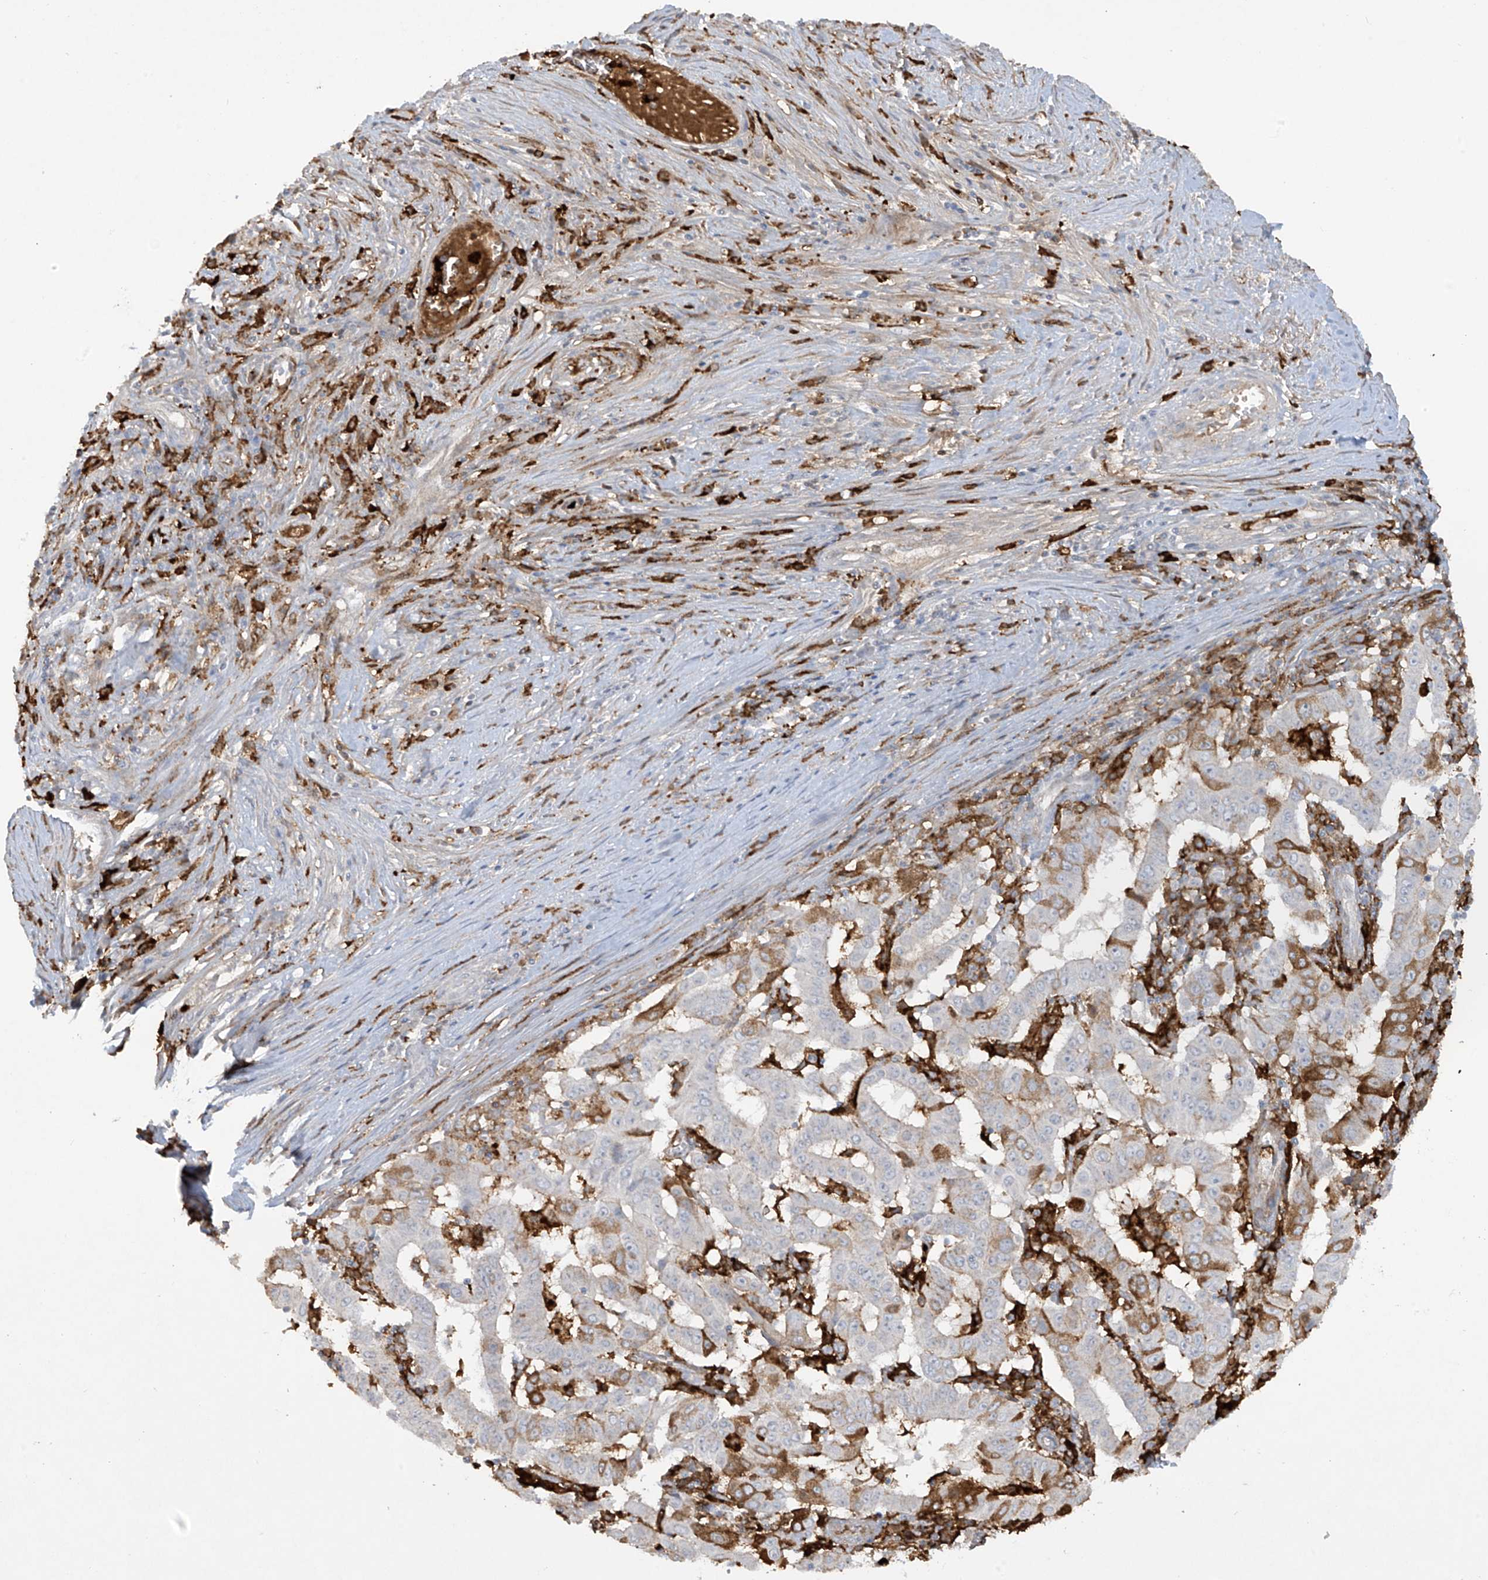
{"staining": {"intensity": "negative", "quantity": "none", "location": "none"}, "tissue": "pancreatic cancer", "cell_type": "Tumor cells", "image_type": "cancer", "snomed": [{"axis": "morphology", "description": "Adenocarcinoma, NOS"}, {"axis": "topography", "description": "Pancreas"}], "caption": "Image shows no protein staining in tumor cells of pancreatic cancer tissue. (Immunohistochemistry (ihc), brightfield microscopy, high magnification).", "gene": "FCGR3A", "patient": {"sex": "male", "age": 63}}